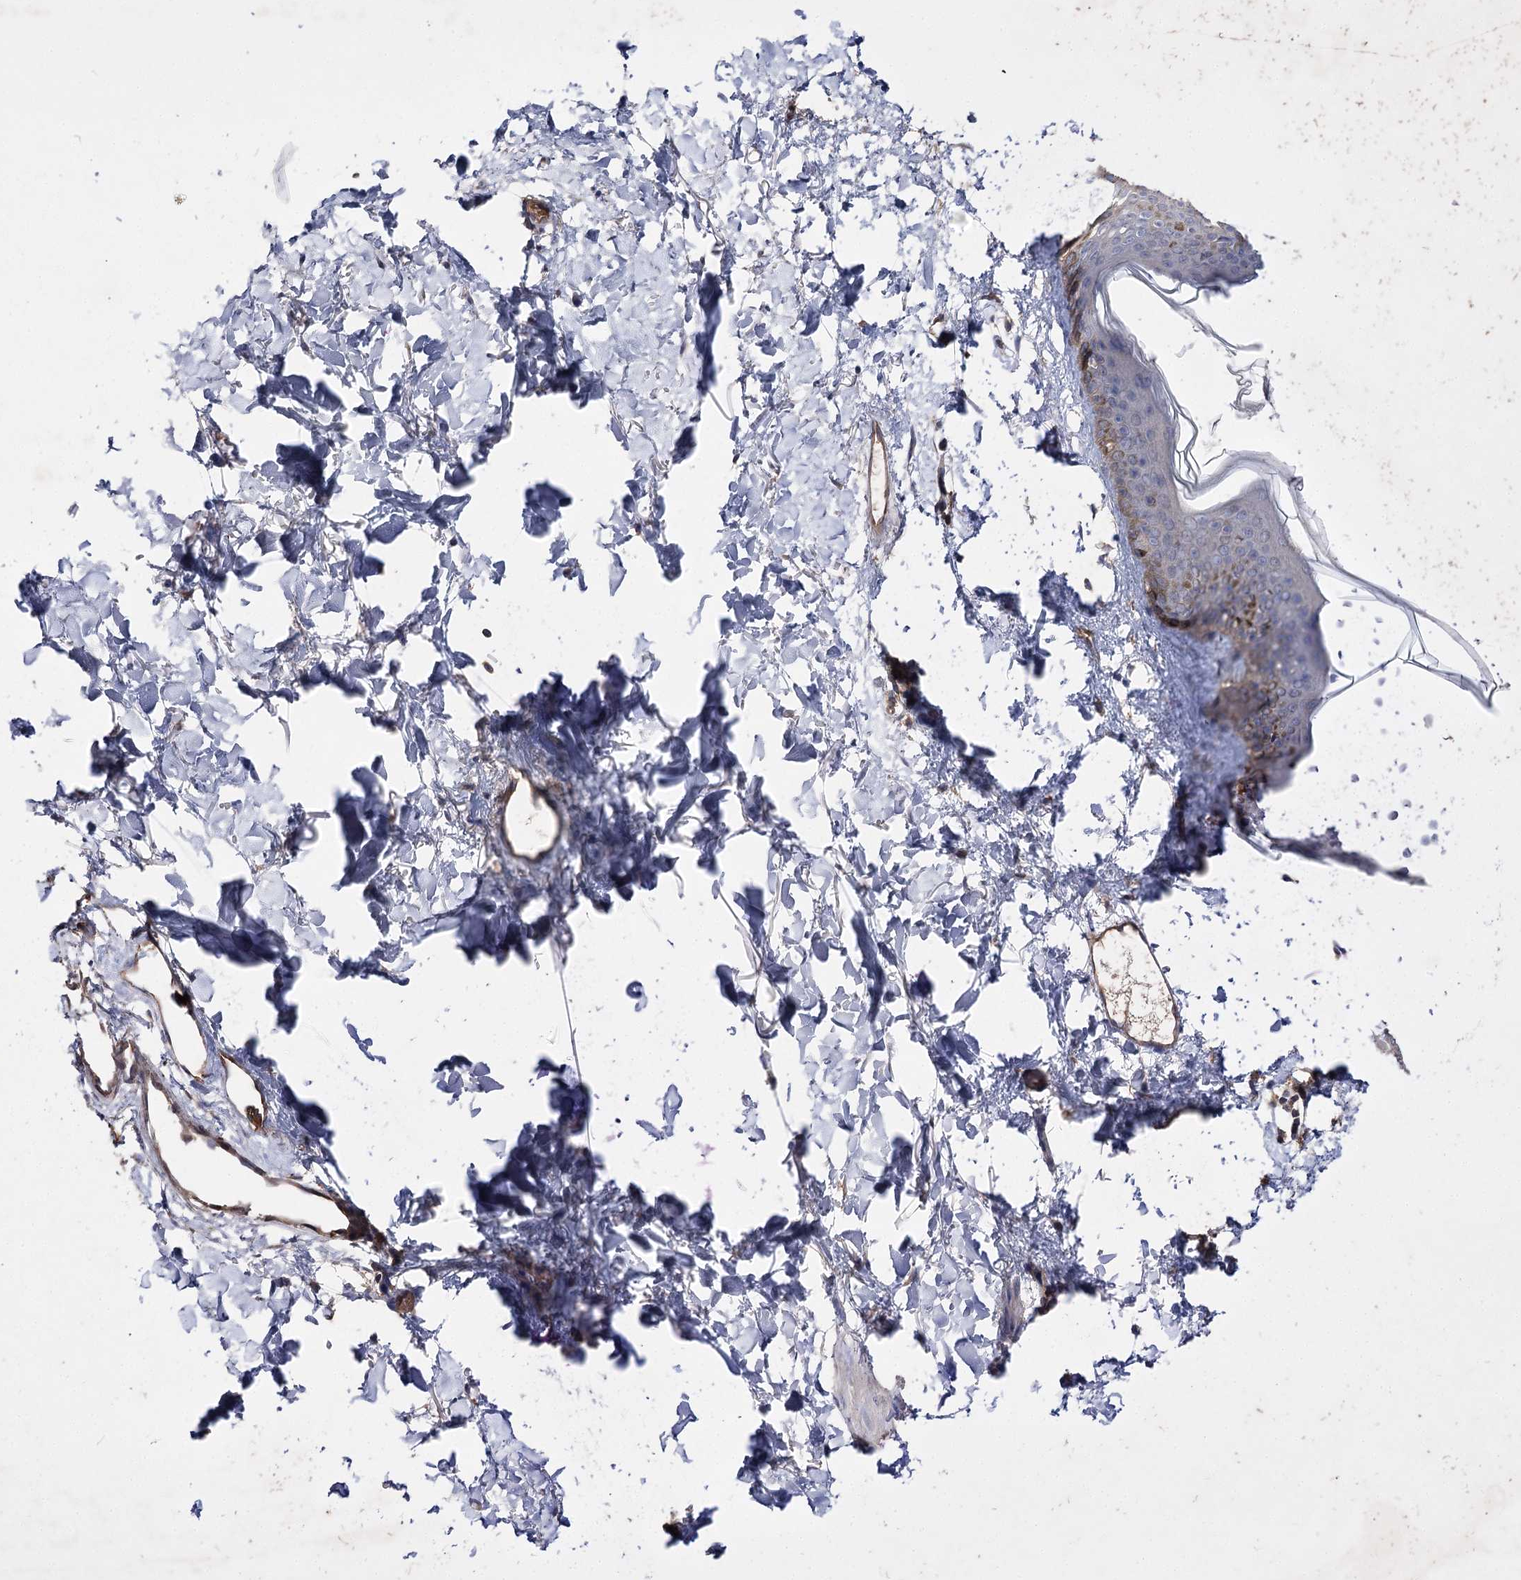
{"staining": {"intensity": "negative", "quantity": "none", "location": "none"}, "tissue": "skin", "cell_type": "Fibroblasts", "image_type": "normal", "snomed": [{"axis": "morphology", "description": "Normal tissue, NOS"}, {"axis": "topography", "description": "Skin"}], "caption": "The image reveals no significant staining in fibroblasts of skin. (Stains: DAB (3,3'-diaminobenzidine) immunohistochemistry (IHC) with hematoxylin counter stain, Microscopy: brightfield microscopy at high magnification).", "gene": "BCR", "patient": {"sex": "female", "age": 58}}